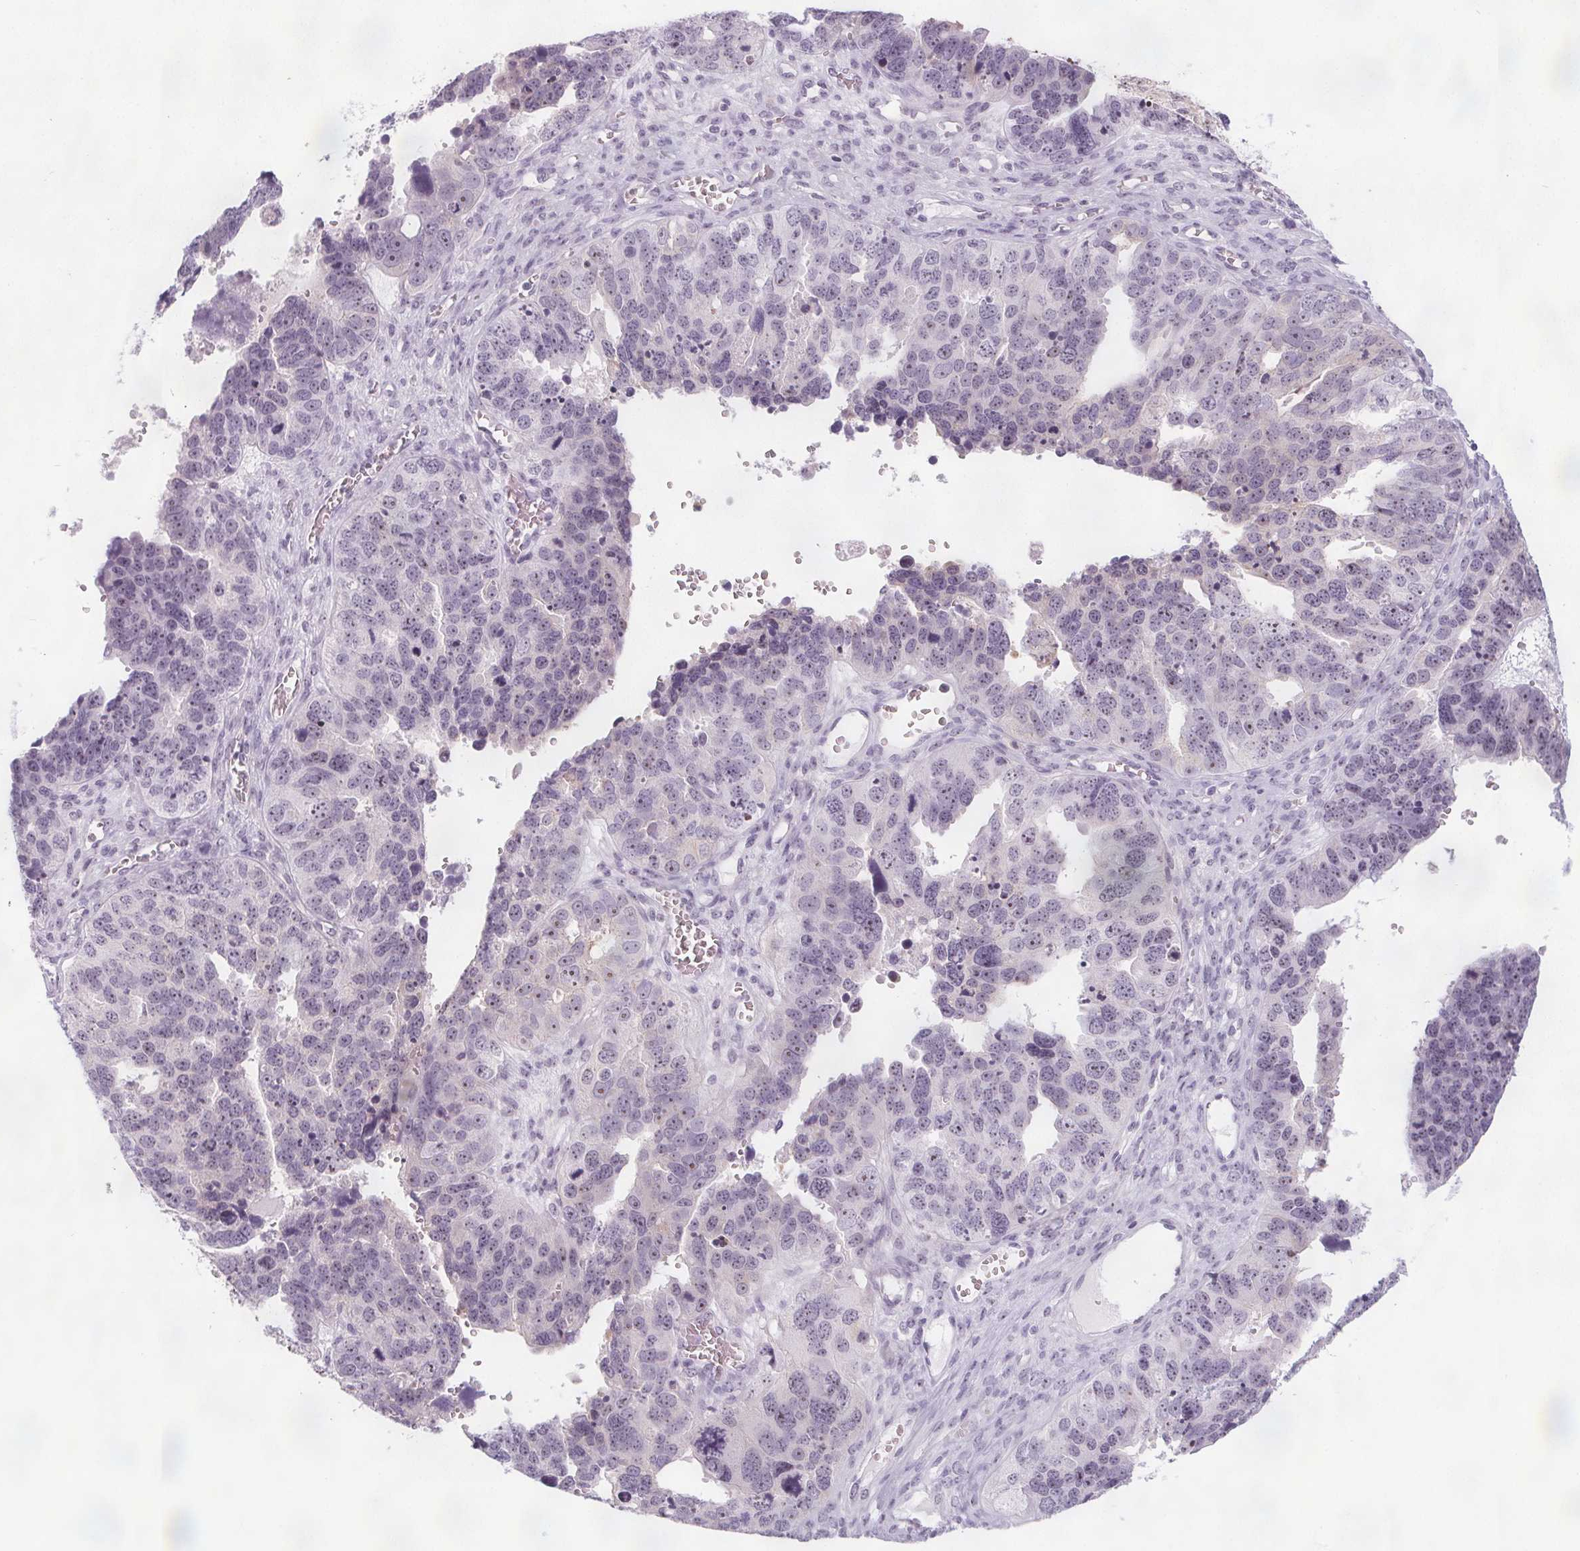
{"staining": {"intensity": "weak", "quantity": "<25%", "location": "nuclear"}, "tissue": "ovarian cancer", "cell_type": "Tumor cells", "image_type": "cancer", "snomed": [{"axis": "morphology", "description": "Cystadenocarcinoma, serous, NOS"}, {"axis": "topography", "description": "Ovary"}], "caption": "High power microscopy micrograph of an immunohistochemistry histopathology image of ovarian serous cystadenocarcinoma, revealing no significant staining in tumor cells.", "gene": "NOLC1", "patient": {"sex": "female", "age": 76}}